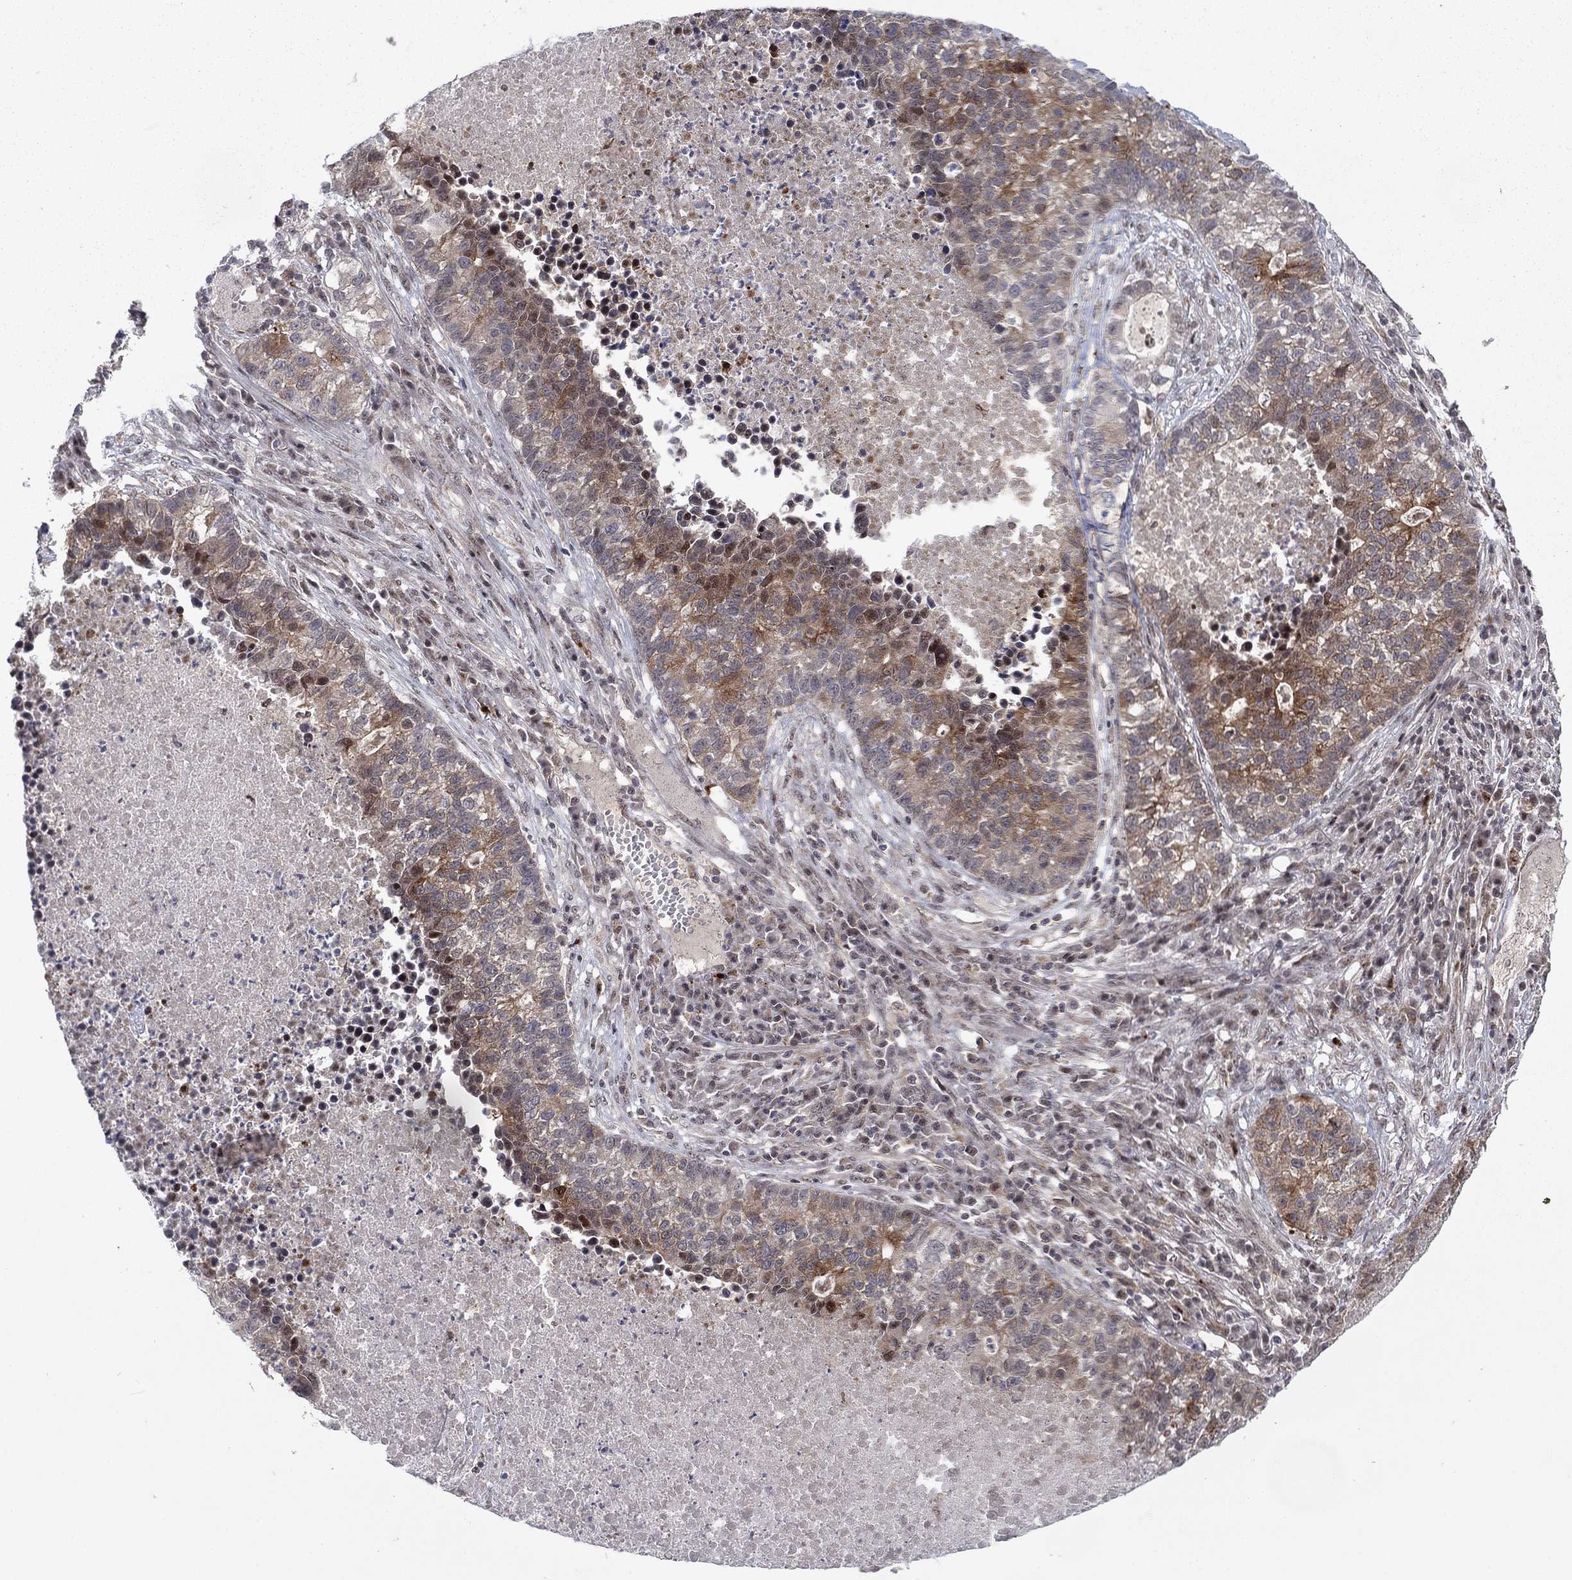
{"staining": {"intensity": "moderate", "quantity": ">75%", "location": "cytoplasmic/membranous"}, "tissue": "lung cancer", "cell_type": "Tumor cells", "image_type": "cancer", "snomed": [{"axis": "morphology", "description": "Adenocarcinoma, NOS"}, {"axis": "topography", "description": "Lung"}], "caption": "Adenocarcinoma (lung) tissue exhibits moderate cytoplasmic/membranous expression in about >75% of tumor cells, visualized by immunohistochemistry. Using DAB (3,3'-diaminobenzidine) (brown) and hematoxylin (blue) stains, captured at high magnification using brightfield microscopy.", "gene": "ZNF395", "patient": {"sex": "male", "age": 57}}